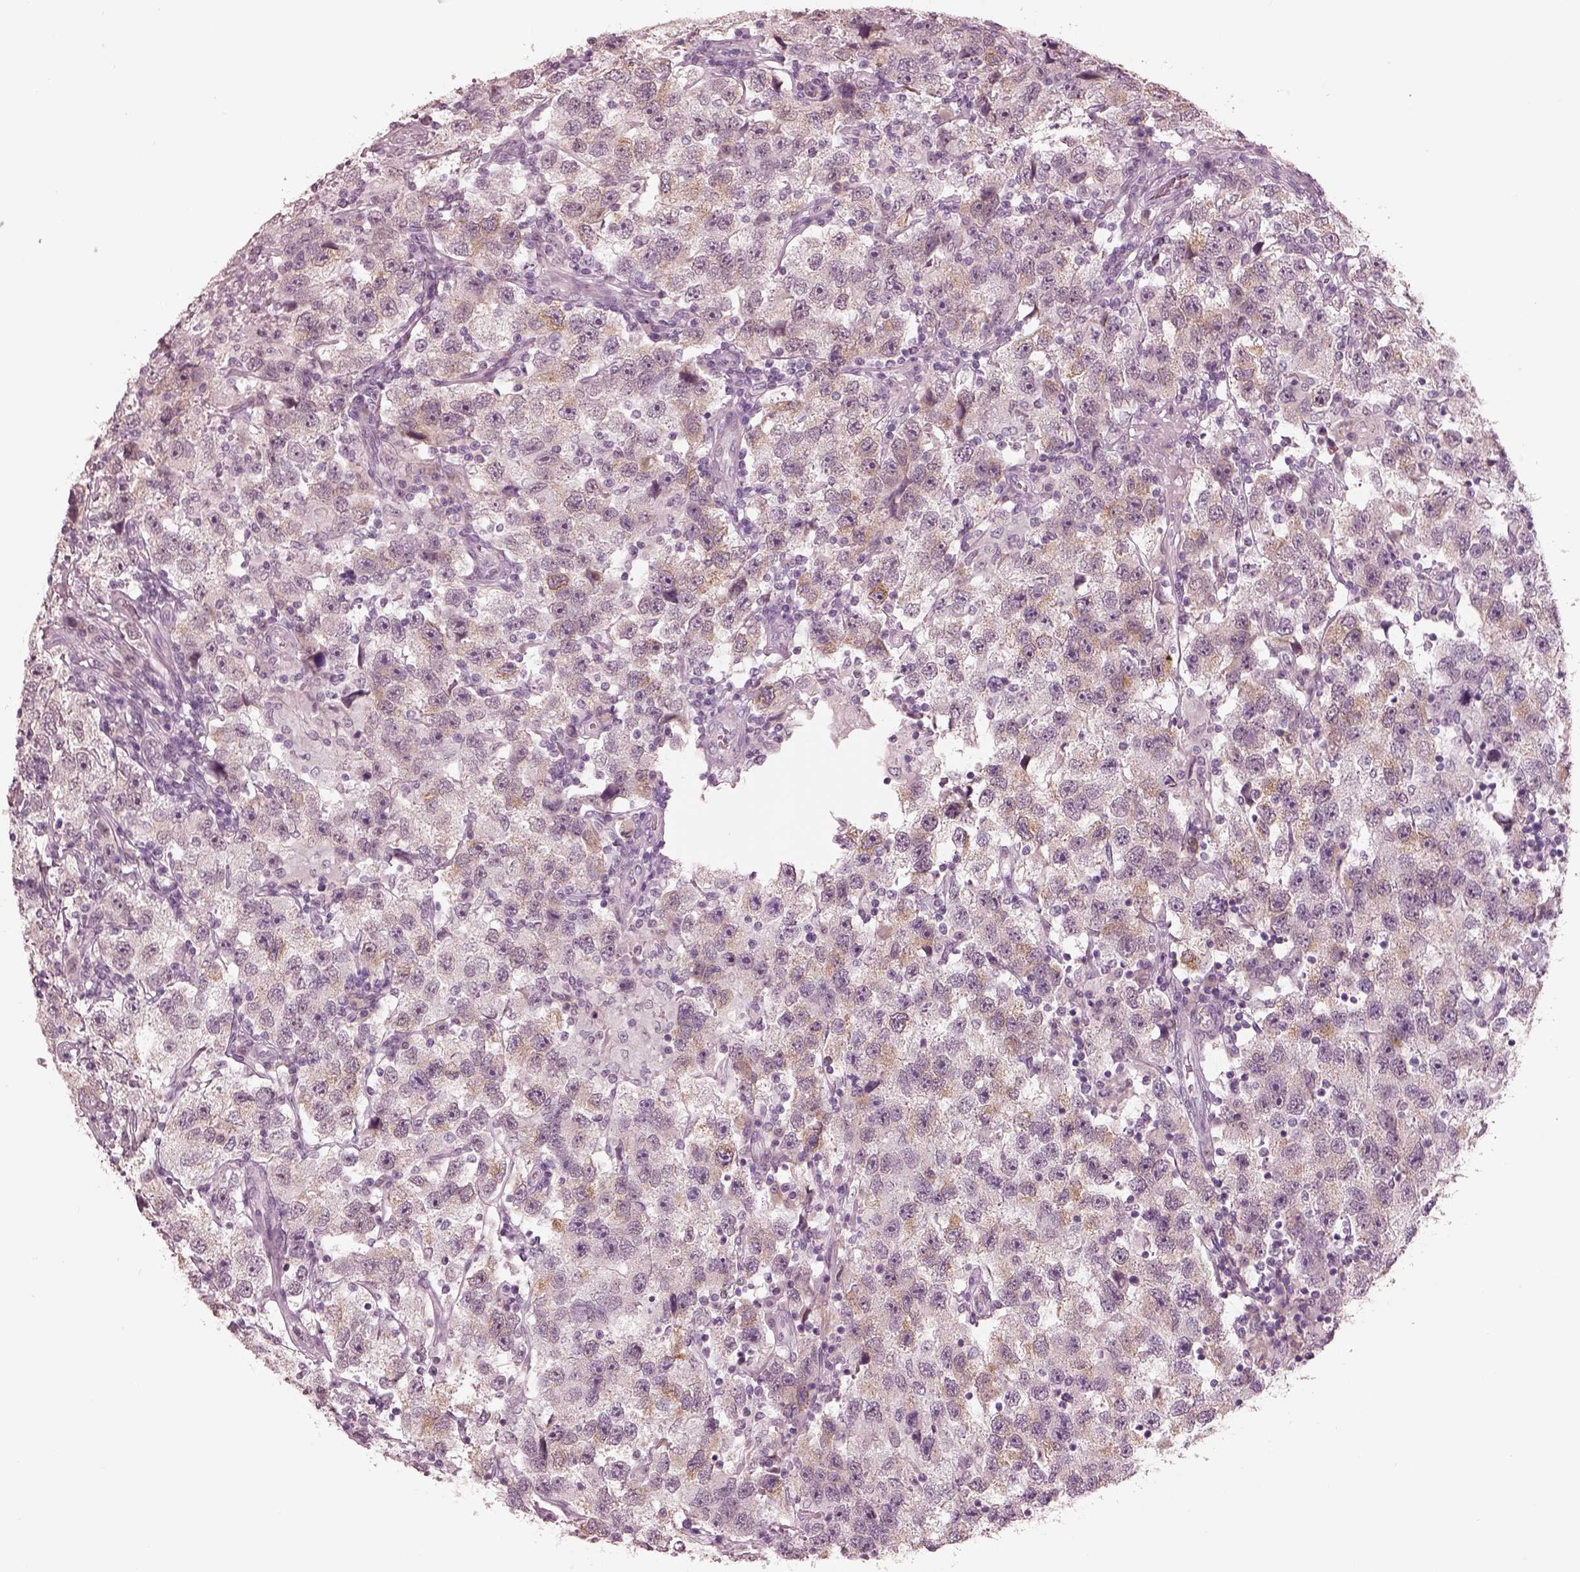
{"staining": {"intensity": "weak", "quantity": "25%-75%", "location": "cytoplasmic/membranous"}, "tissue": "testis cancer", "cell_type": "Tumor cells", "image_type": "cancer", "snomed": [{"axis": "morphology", "description": "Seminoma, NOS"}, {"axis": "topography", "description": "Testis"}], "caption": "The photomicrograph shows immunohistochemical staining of seminoma (testis). There is weak cytoplasmic/membranous expression is appreciated in about 25%-75% of tumor cells.", "gene": "KCNA2", "patient": {"sex": "male", "age": 26}}